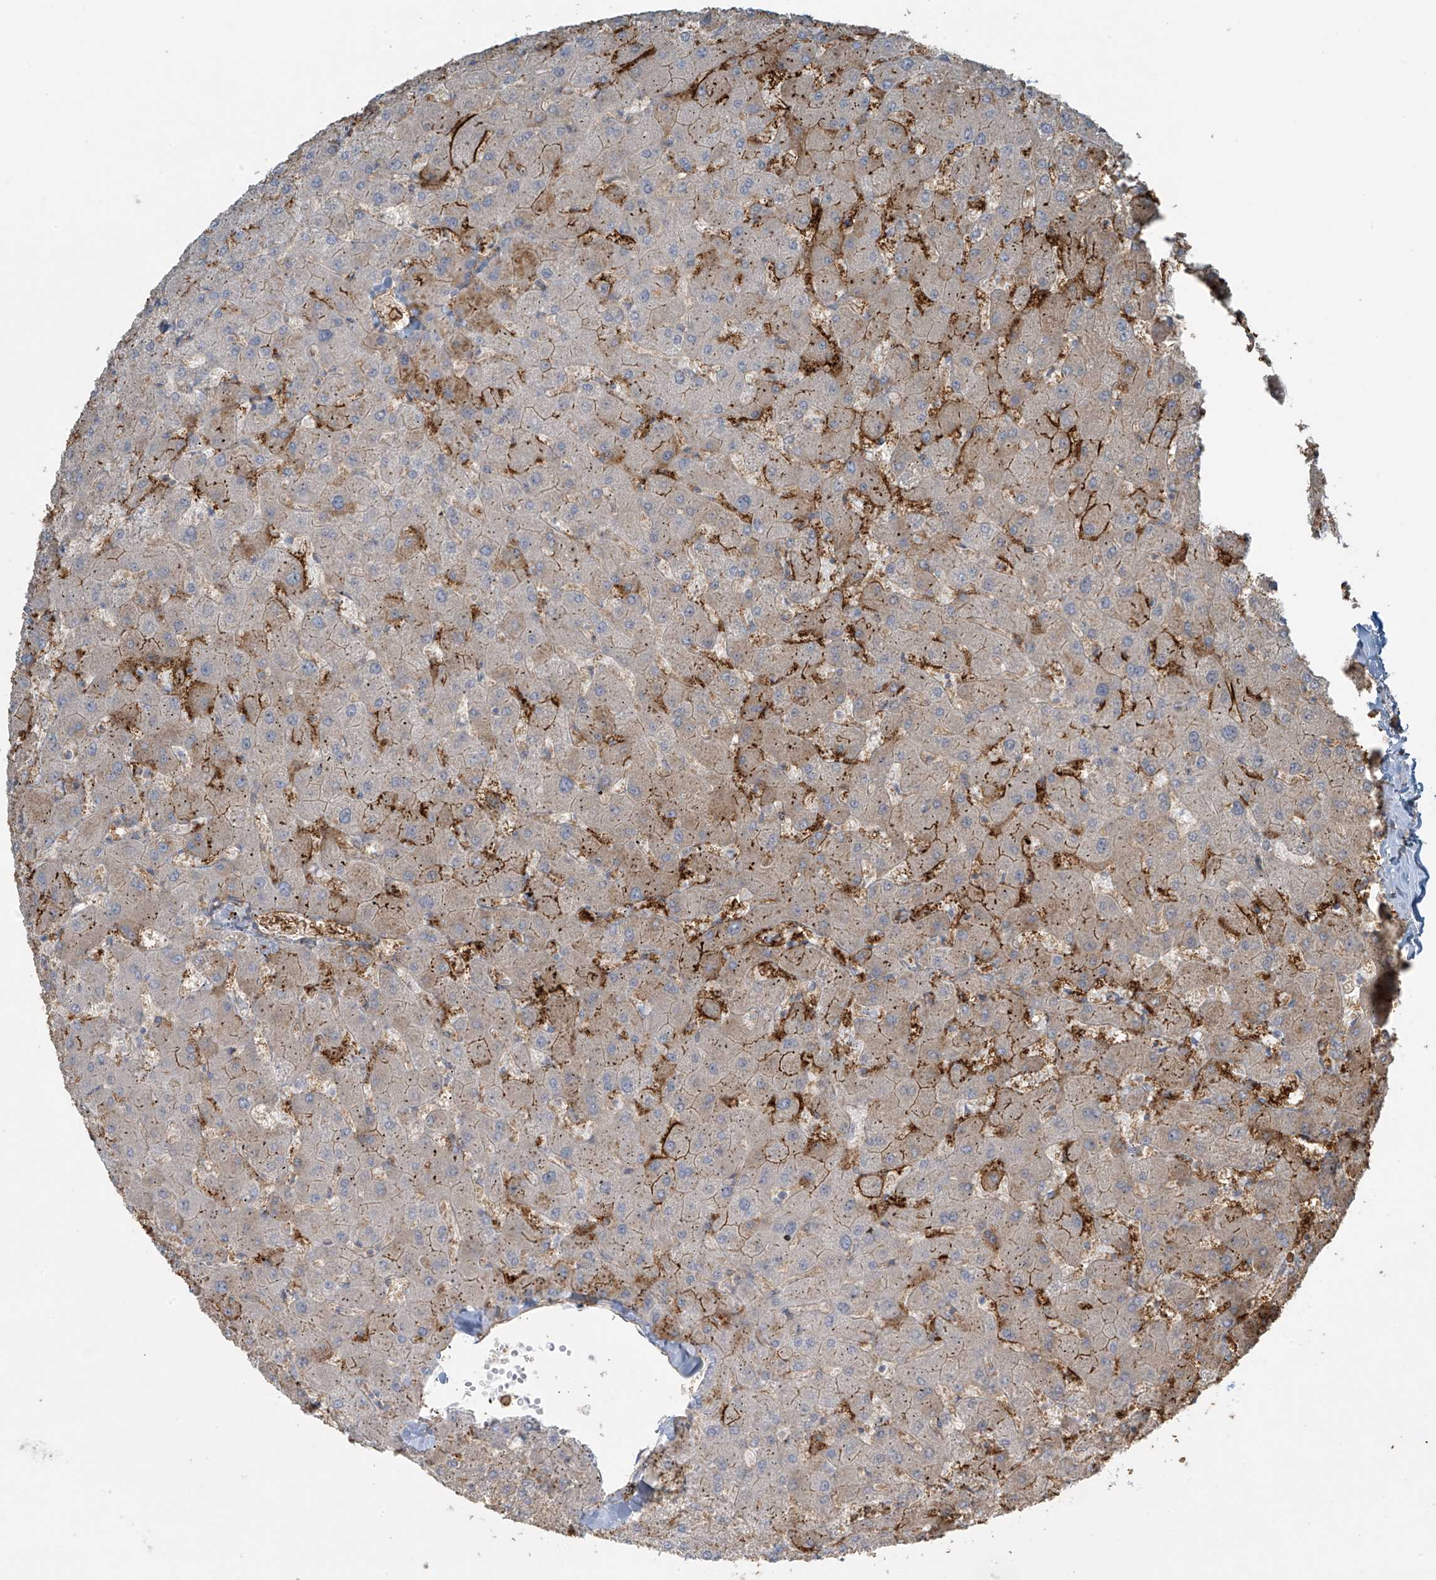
{"staining": {"intensity": "negative", "quantity": "none", "location": "none"}, "tissue": "liver", "cell_type": "Cholangiocytes", "image_type": "normal", "snomed": [{"axis": "morphology", "description": "Normal tissue, NOS"}, {"axis": "topography", "description": "Liver"}], "caption": "IHC of unremarkable human liver displays no positivity in cholangiocytes. The staining was performed using DAB to visualize the protein expression in brown, while the nuclei were stained in blue with hematoxylin (Magnification: 20x).", "gene": "SLC9A2", "patient": {"sex": "female", "age": 63}}